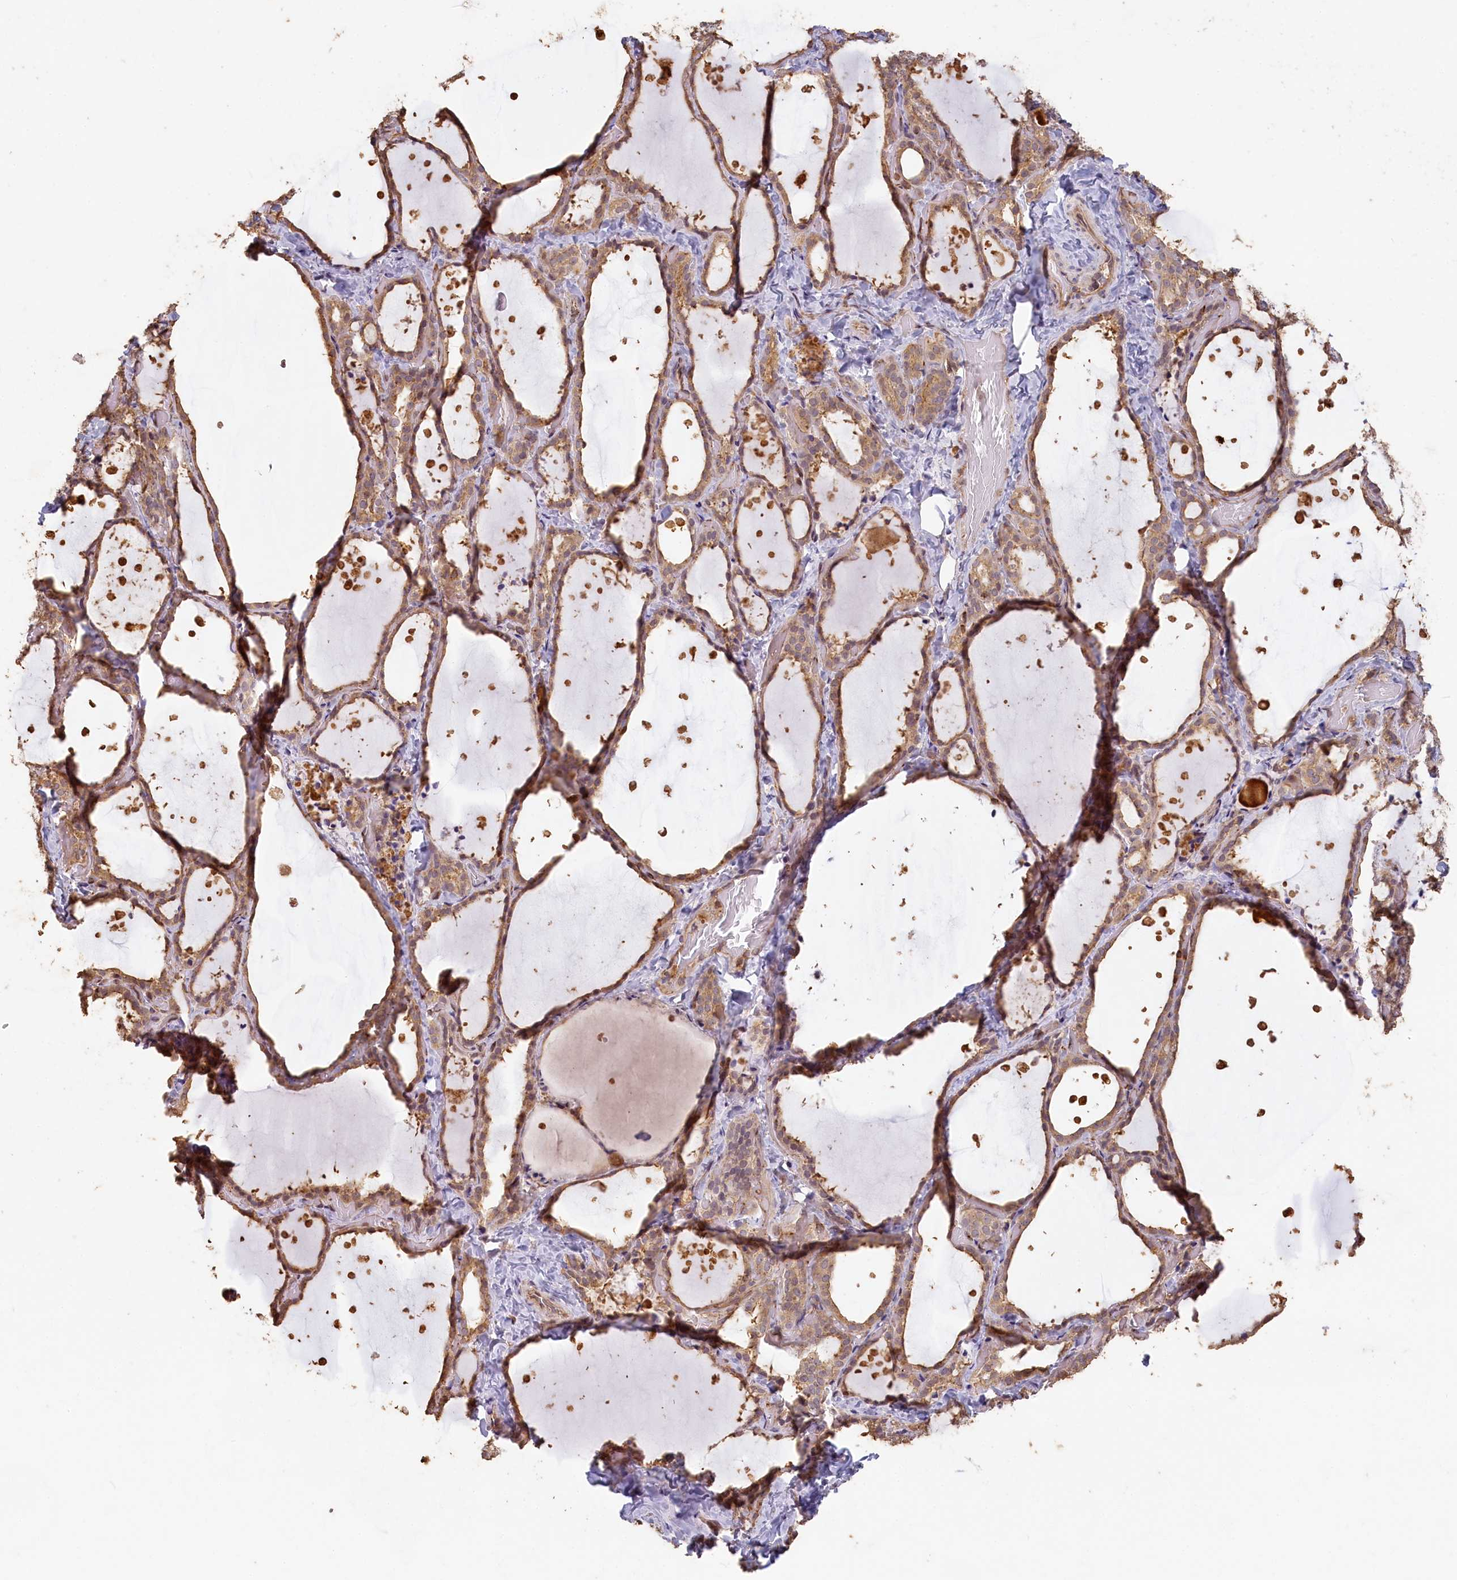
{"staining": {"intensity": "weak", "quantity": ">75%", "location": "cytoplasmic/membranous"}, "tissue": "thyroid gland", "cell_type": "Glandular cells", "image_type": "normal", "snomed": [{"axis": "morphology", "description": "Normal tissue, NOS"}, {"axis": "topography", "description": "Thyroid gland"}], "caption": "IHC image of normal thyroid gland stained for a protein (brown), which displays low levels of weak cytoplasmic/membranous staining in about >75% of glandular cells.", "gene": "MADD", "patient": {"sex": "female", "age": 44}}